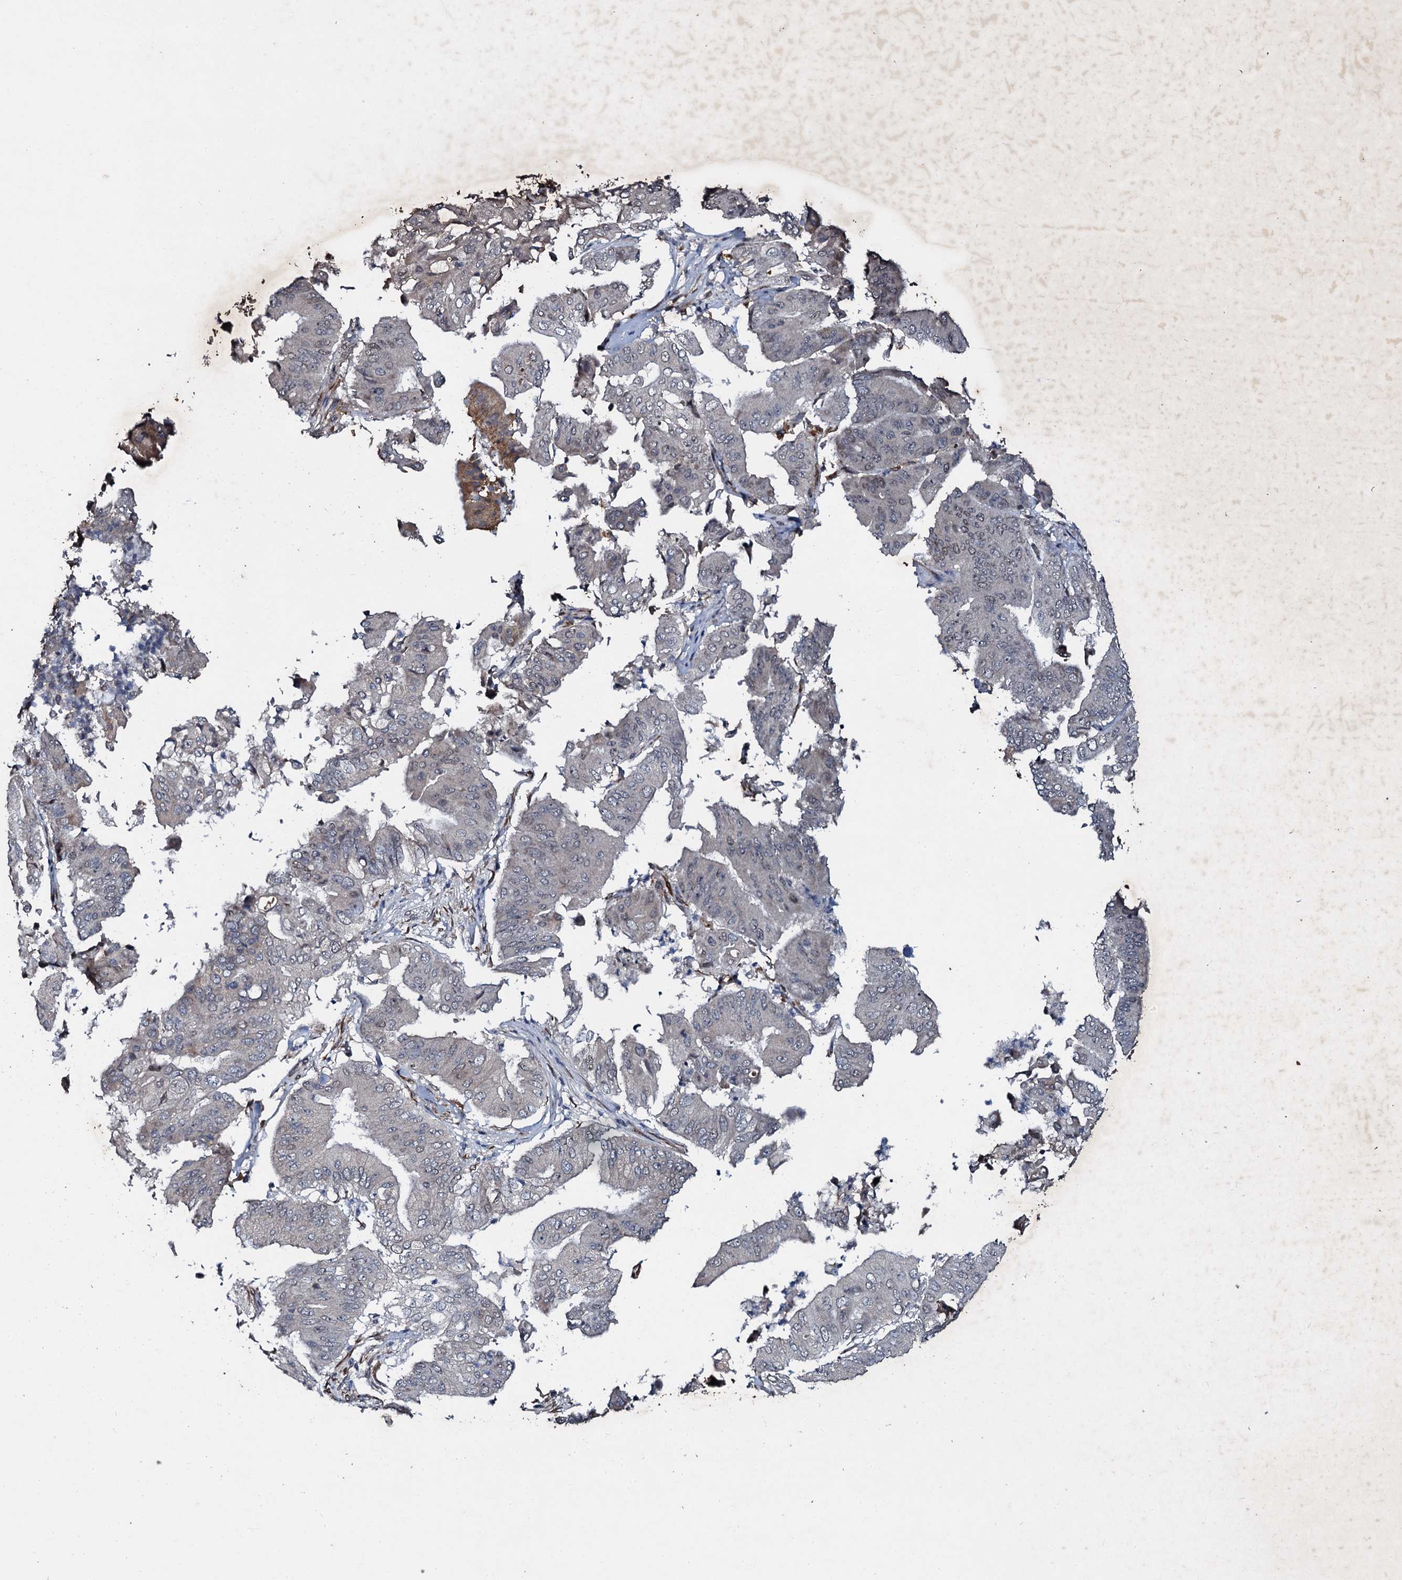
{"staining": {"intensity": "negative", "quantity": "none", "location": "none"}, "tissue": "pancreatic cancer", "cell_type": "Tumor cells", "image_type": "cancer", "snomed": [{"axis": "morphology", "description": "Adenocarcinoma, NOS"}, {"axis": "topography", "description": "Pancreas"}], "caption": "The immunohistochemistry histopathology image has no significant staining in tumor cells of pancreatic cancer (adenocarcinoma) tissue.", "gene": "ADAMTS10", "patient": {"sex": "female", "age": 77}}